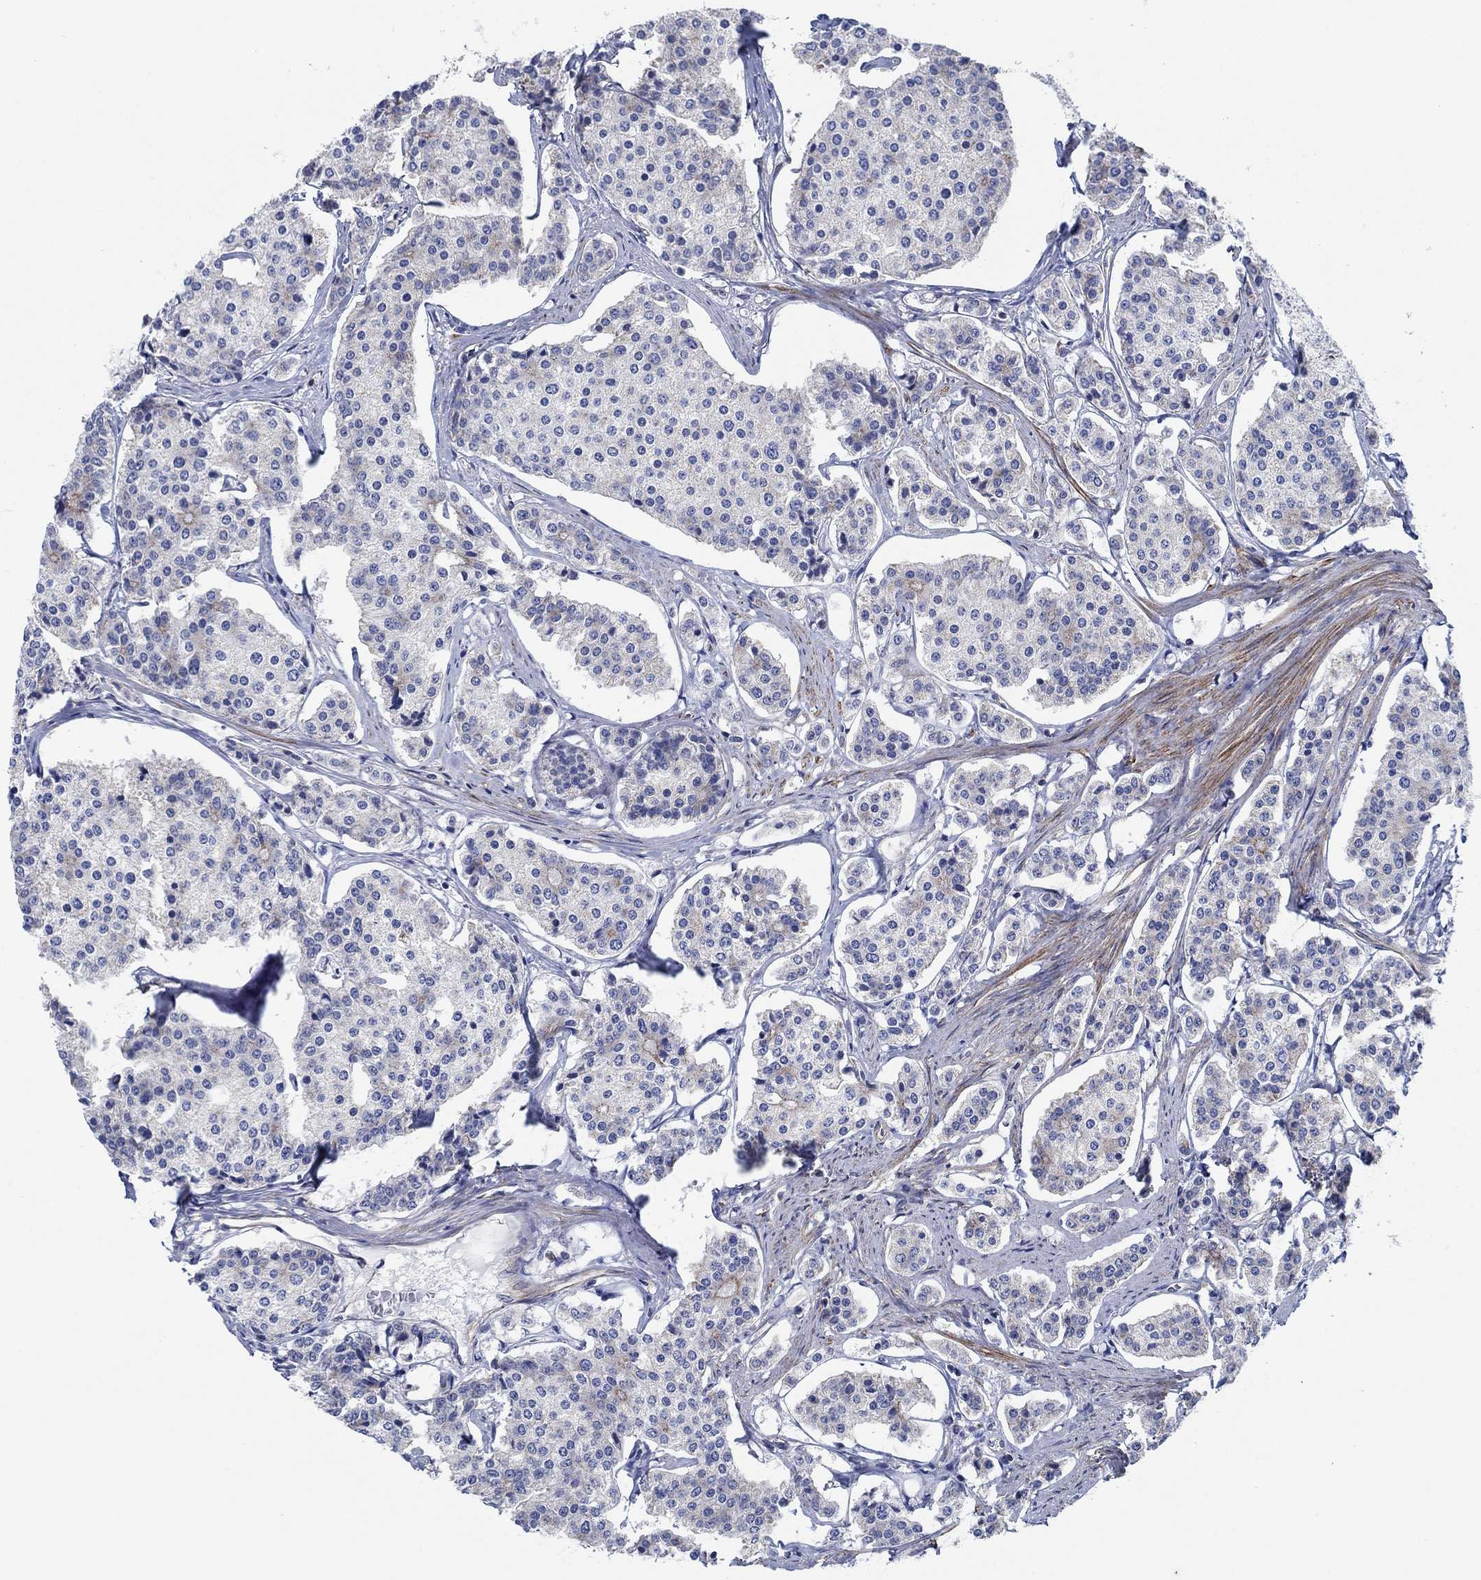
{"staining": {"intensity": "moderate", "quantity": "<25%", "location": "cytoplasmic/membranous"}, "tissue": "carcinoid", "cell_type": "Tumor cells", "image_type": "cancer", "snomed": [{"axis": "morphology", "description": "Carcinoid, malignant, NOS"}, {"axis": "topography", "description": "Small intestine"}], "caption": "Immunohistochemical staining of carcinoid reveals low levels of moderate cytoplasmic/membranous protein positivity in approximately <25% of tumor cells. (DAB IHC, brown staining for protein, blue staining for nuclei).", "gene": "FMN1", "patient": {"sex": "female", "age": 65}}